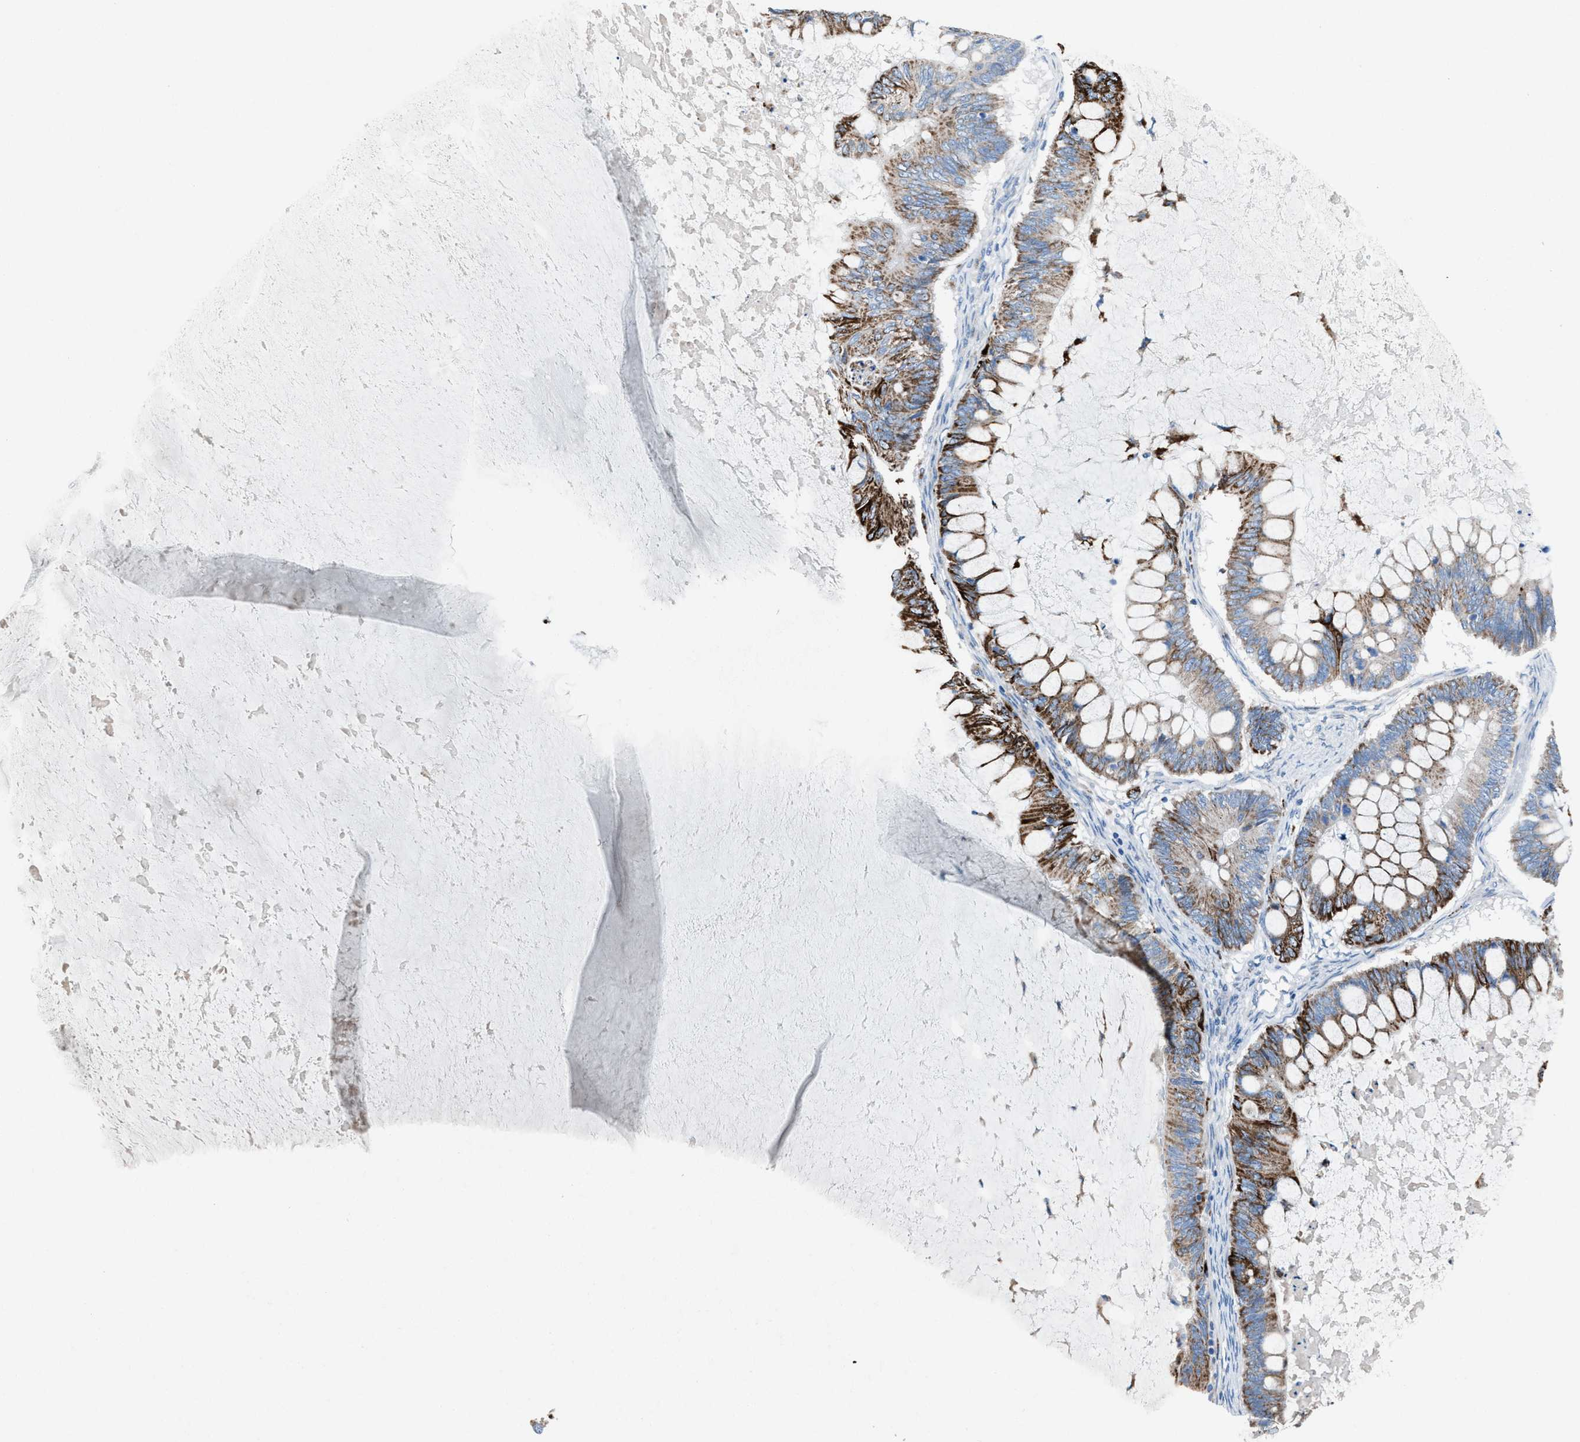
{"staining": {"intensity": "strong", "quantity": "25%-75%", "location": "cytoplasmic/membranous"}, "tissue": "ovarian cancer", "cell_type": "Tumor cells", "image_type": "cancer", "snomed": [{"axis": "morphology", "description": "Cystadenocarcinoma, mucinous, NOS"}, {"axis": "topography", "description": "Ovary"}], "caption": "Human ovarian cancer (mucinous cystadenocarcinoma) stained for a protein (brown) reveals strong cytoplasmic/membranous positive positivity in about 25%-75% of tumor cells.", "gene": "CD1B", "patient": {"sex": "female", "age": 61}}